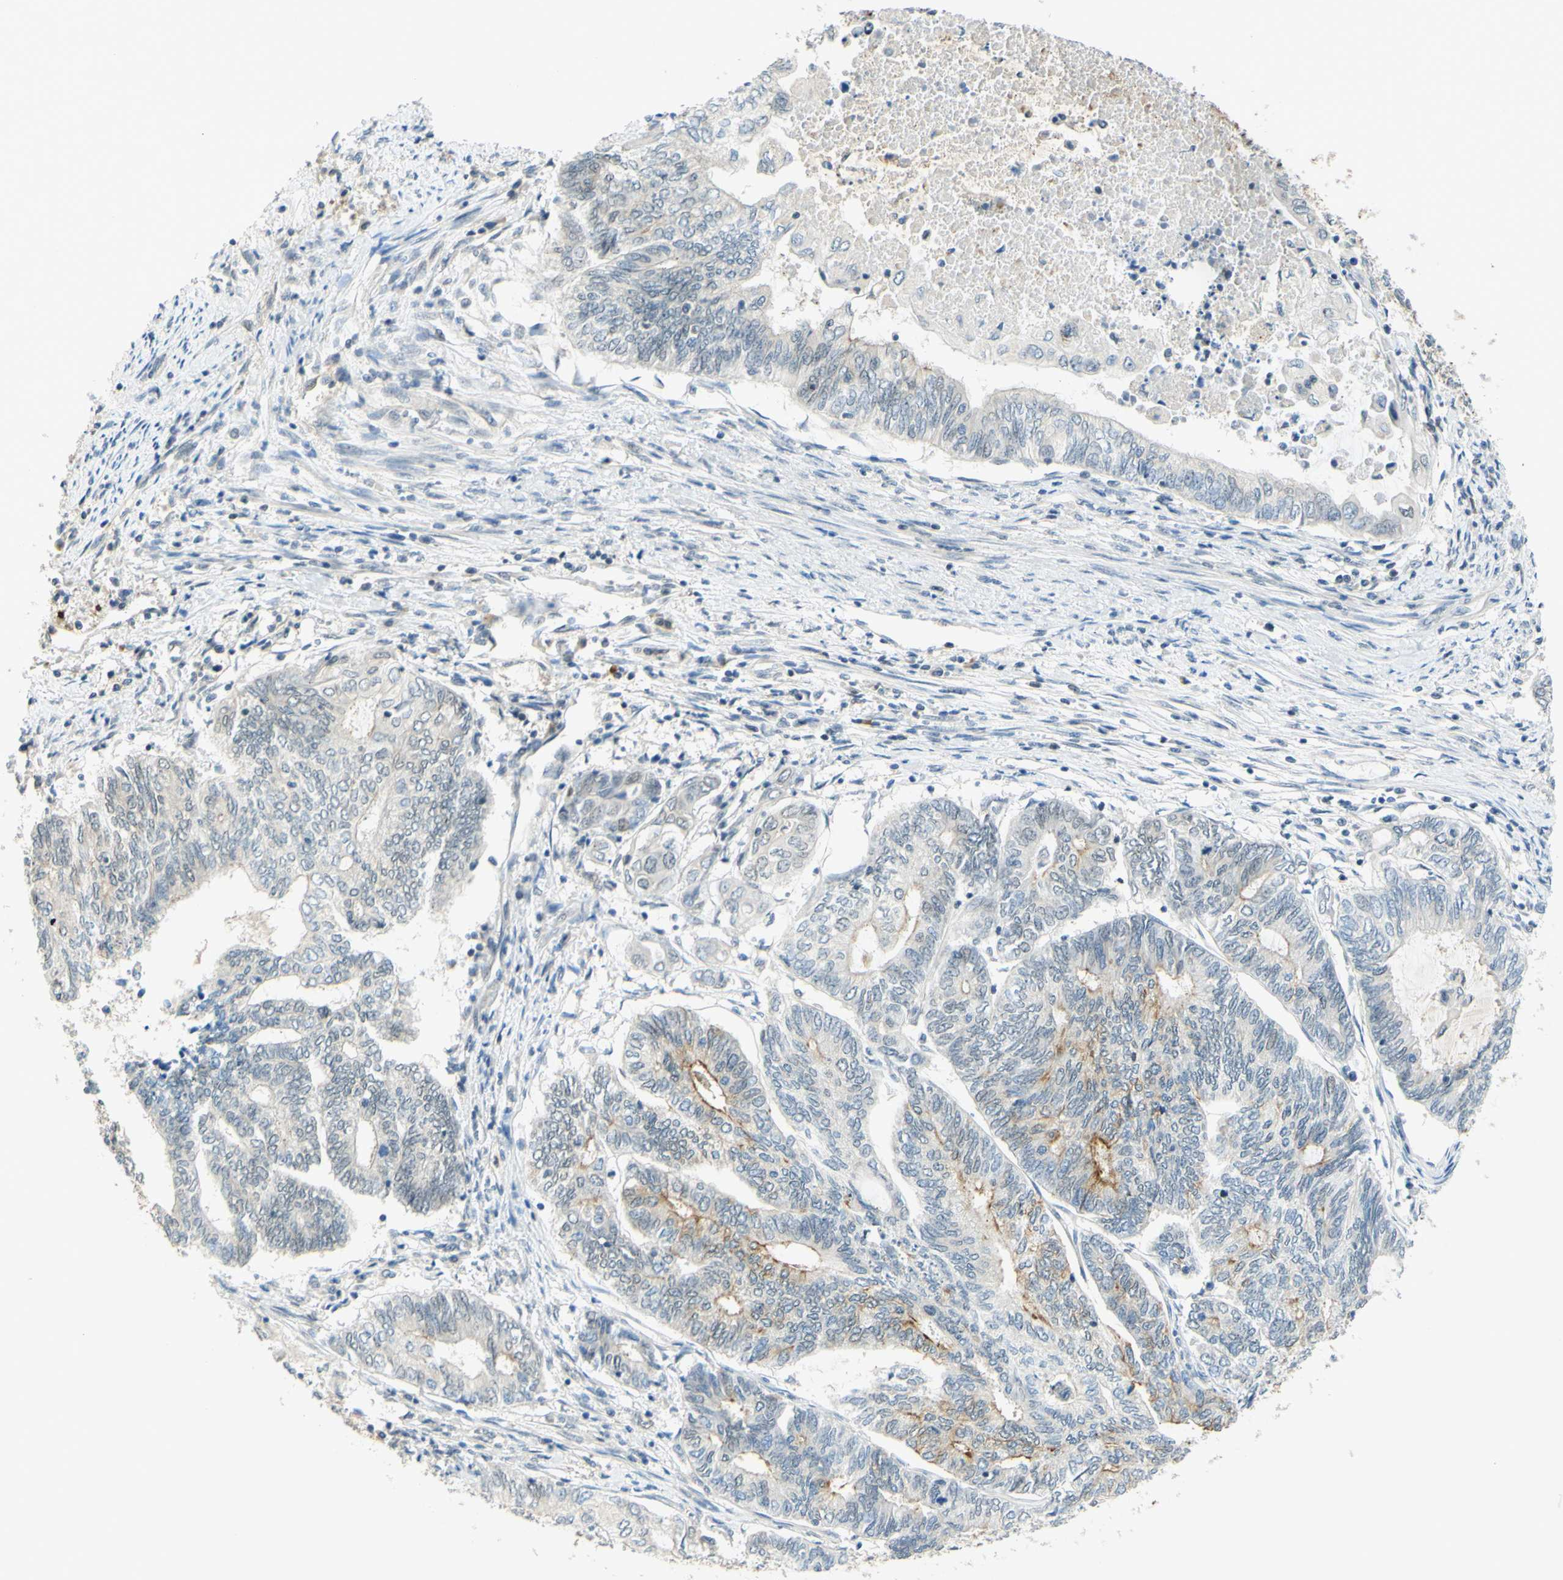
{"staining": {"intensity": "weak", "quantity": "<25%", "location": "cytoplasmic/membranous"}, "tissue": "endometrial cancer", "cell_type": "Tumor cells", "image_type": "cancer", "snomed": [{"axis": "morphology", "description": "Adenocarcinoma, NOS"}, {"axis": "topography", "description": "Uterus"}, {"axis": "topography", "description": "Endometrium"}], "caption": "Tumor cells show no significant positivity in endometrial adenocarcinoma.", "gene": "C2CD2L", "patient": {"sex": "female", "age": 70}}